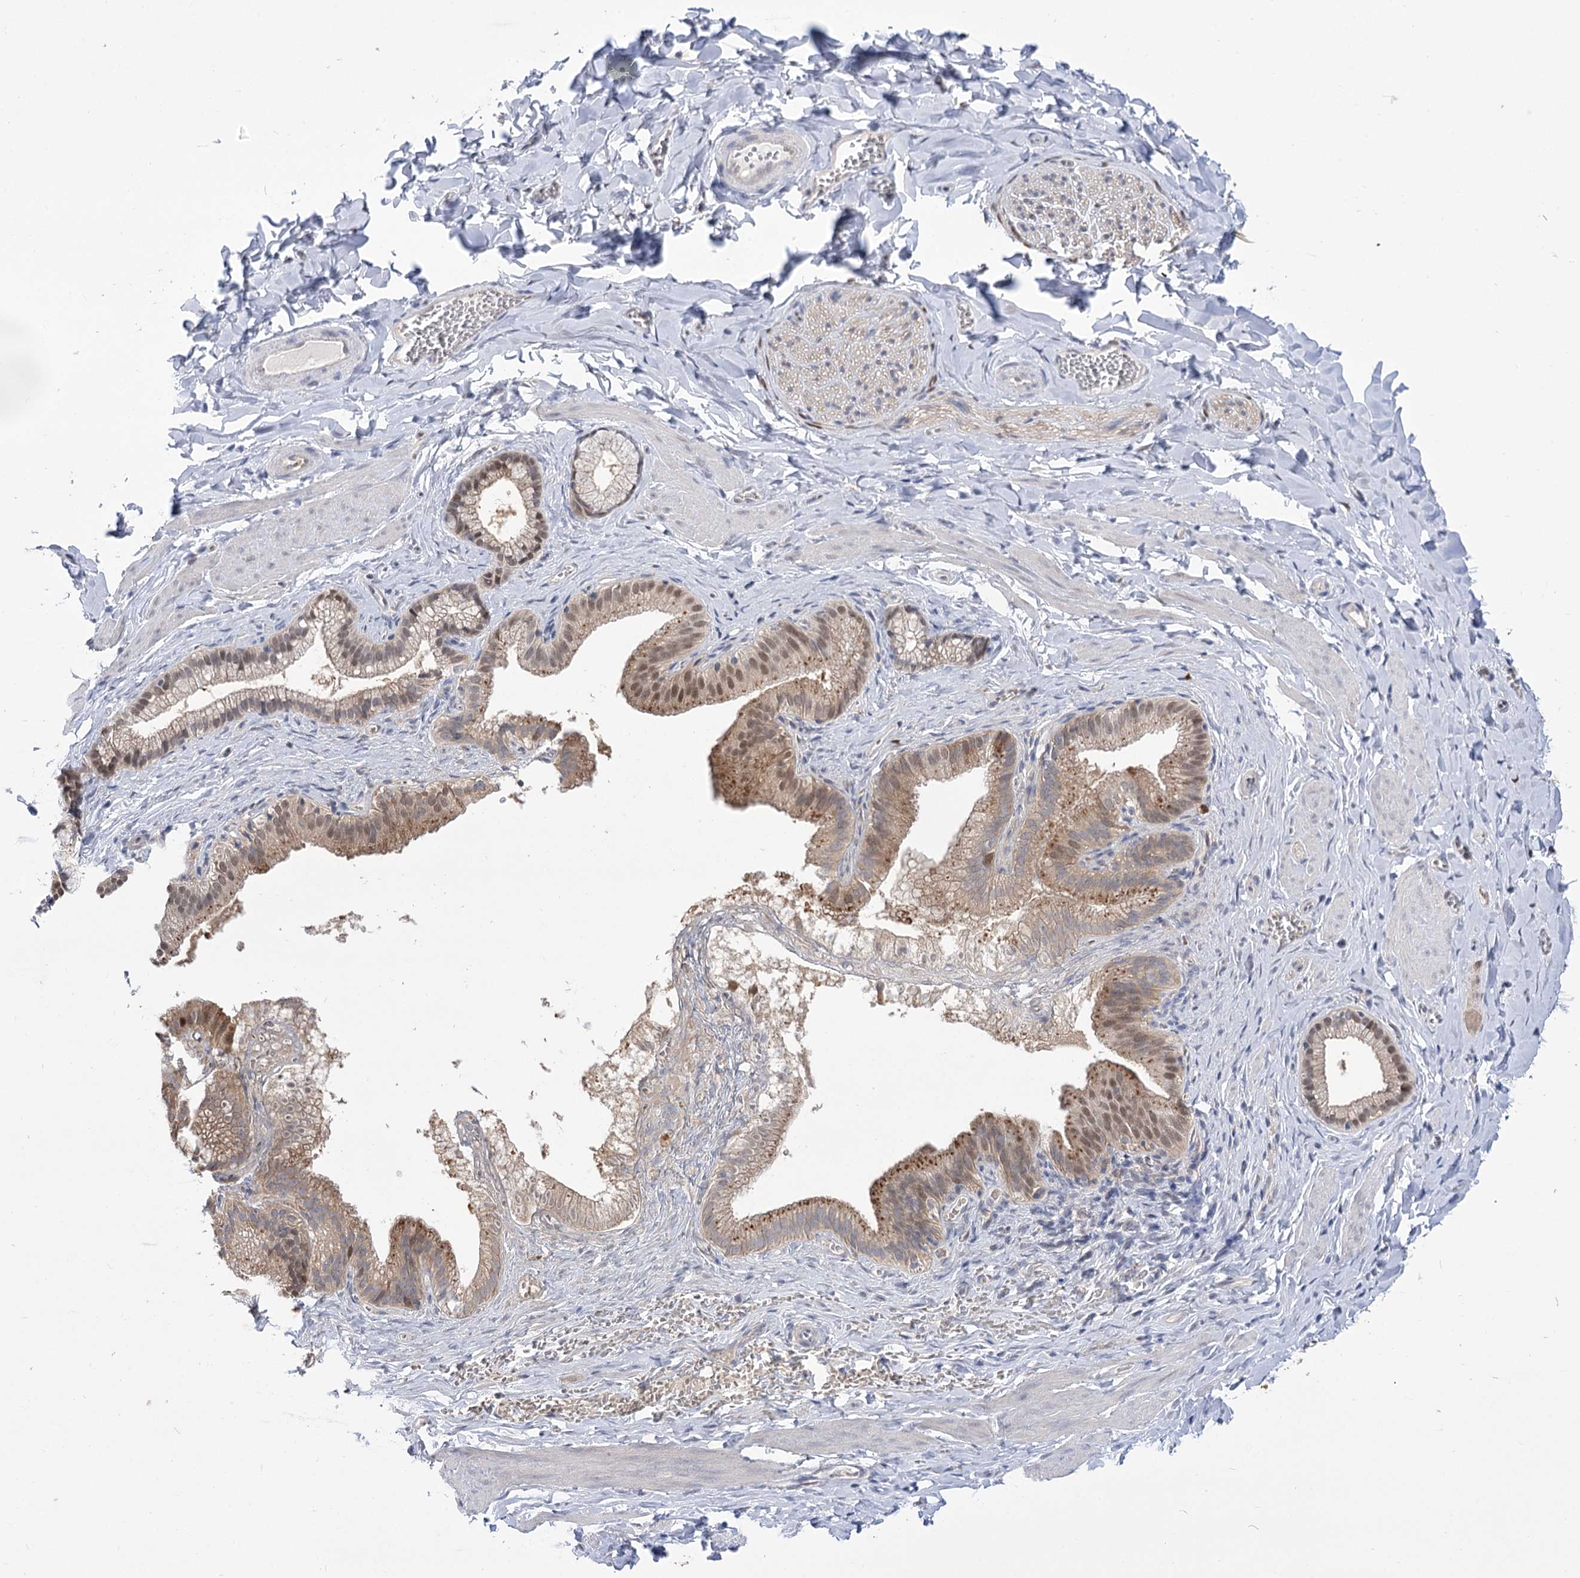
{"staining": {"intensity": "moderate", "quantity": "25%-75%", "location": "cytoplasmic/membranous,nuclear"}, "tissue": "adipose tissue", "cell_type": "Adipocytes", "image_type": "normal", "snomed": [{"axis": "morphology", "description": "Normal tissue, NOS"}, {"axis": "topography", "description": "Gallbladder"}, {"axis": "topography", "description": "Peripheral nerve tissue"}], "caption": "High-power microscopy captured an immunohistochemistry photomicrograph of normal adipose tissue, revealing moderate cytoplasmic/membranous,nuclear expression in approximately 25%-75% of adipocytes.", "gene": "SIAE", "patient": {"sex": "male", "age": 38}}